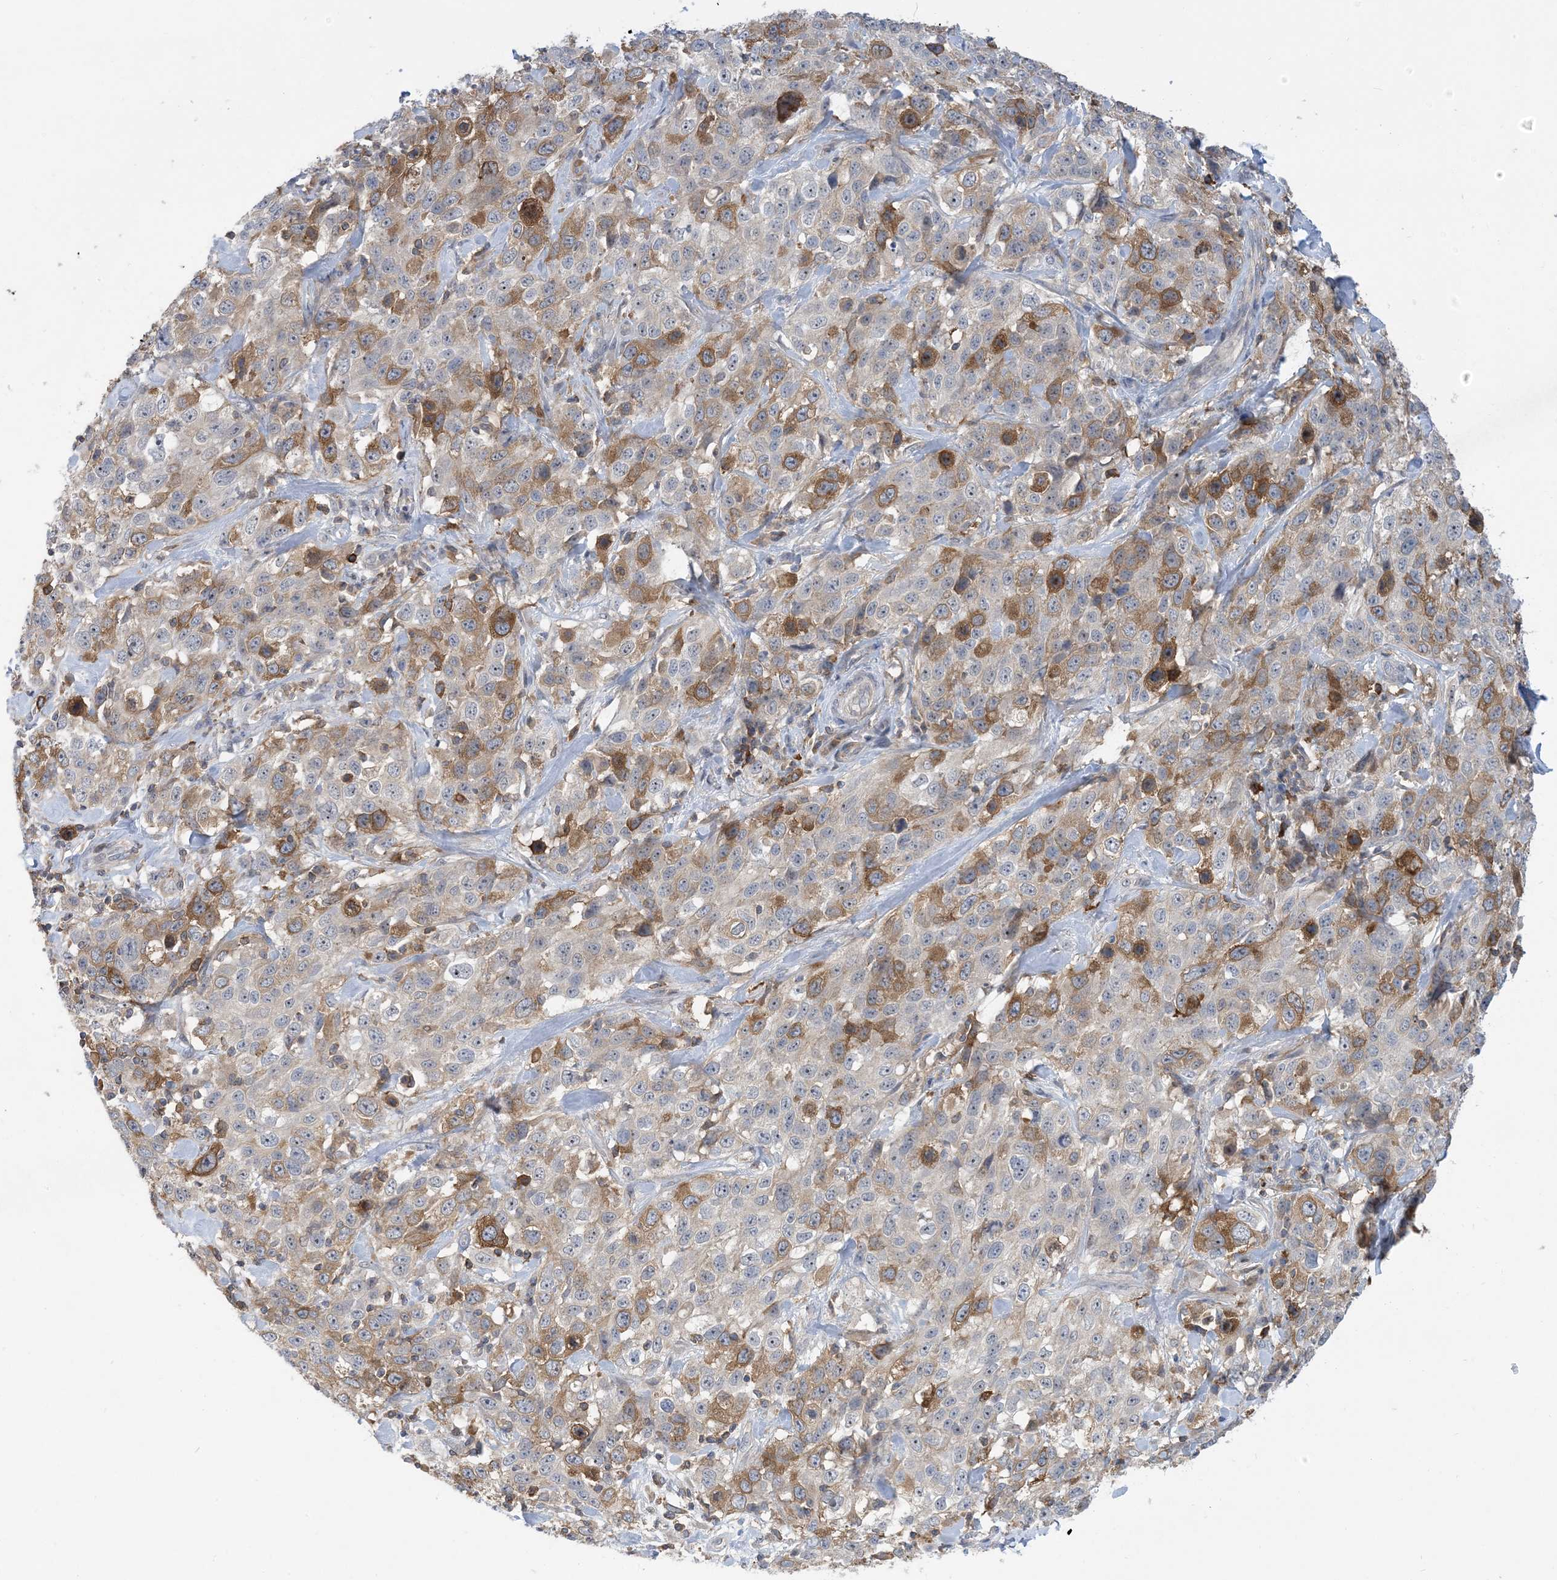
{"staining": {"intensity": "moderate", "quantity": "25%-75%", "location": "cytoplasmic/membranous"}, "tissue": "stomach cancer", "cell_type": "Tumor cells", "image_type": "cancer", "snomed": [{"axis": "morphology", "description": "Normal tissue, NOS"}, {"axis": "morphology", "description": "Adenocarcinoma, NOS"}, {"axis": "topography", "description": "Lymph node"}, {"axis": "topography", "description": "Stomach"}], "caption": "An immunohistochemistry (IHC) micrograph of neoplastic tissue is shown. Protein staining in brown shows moderate cytoplasmic/membranous positivity in adenocarcinoma (stomach) within tumor cells. The protein of interest is shown in brown color, while the nuclei are stained blue.", "gene": "AOC1", "patient": {"sex": "male", "age": 48}}